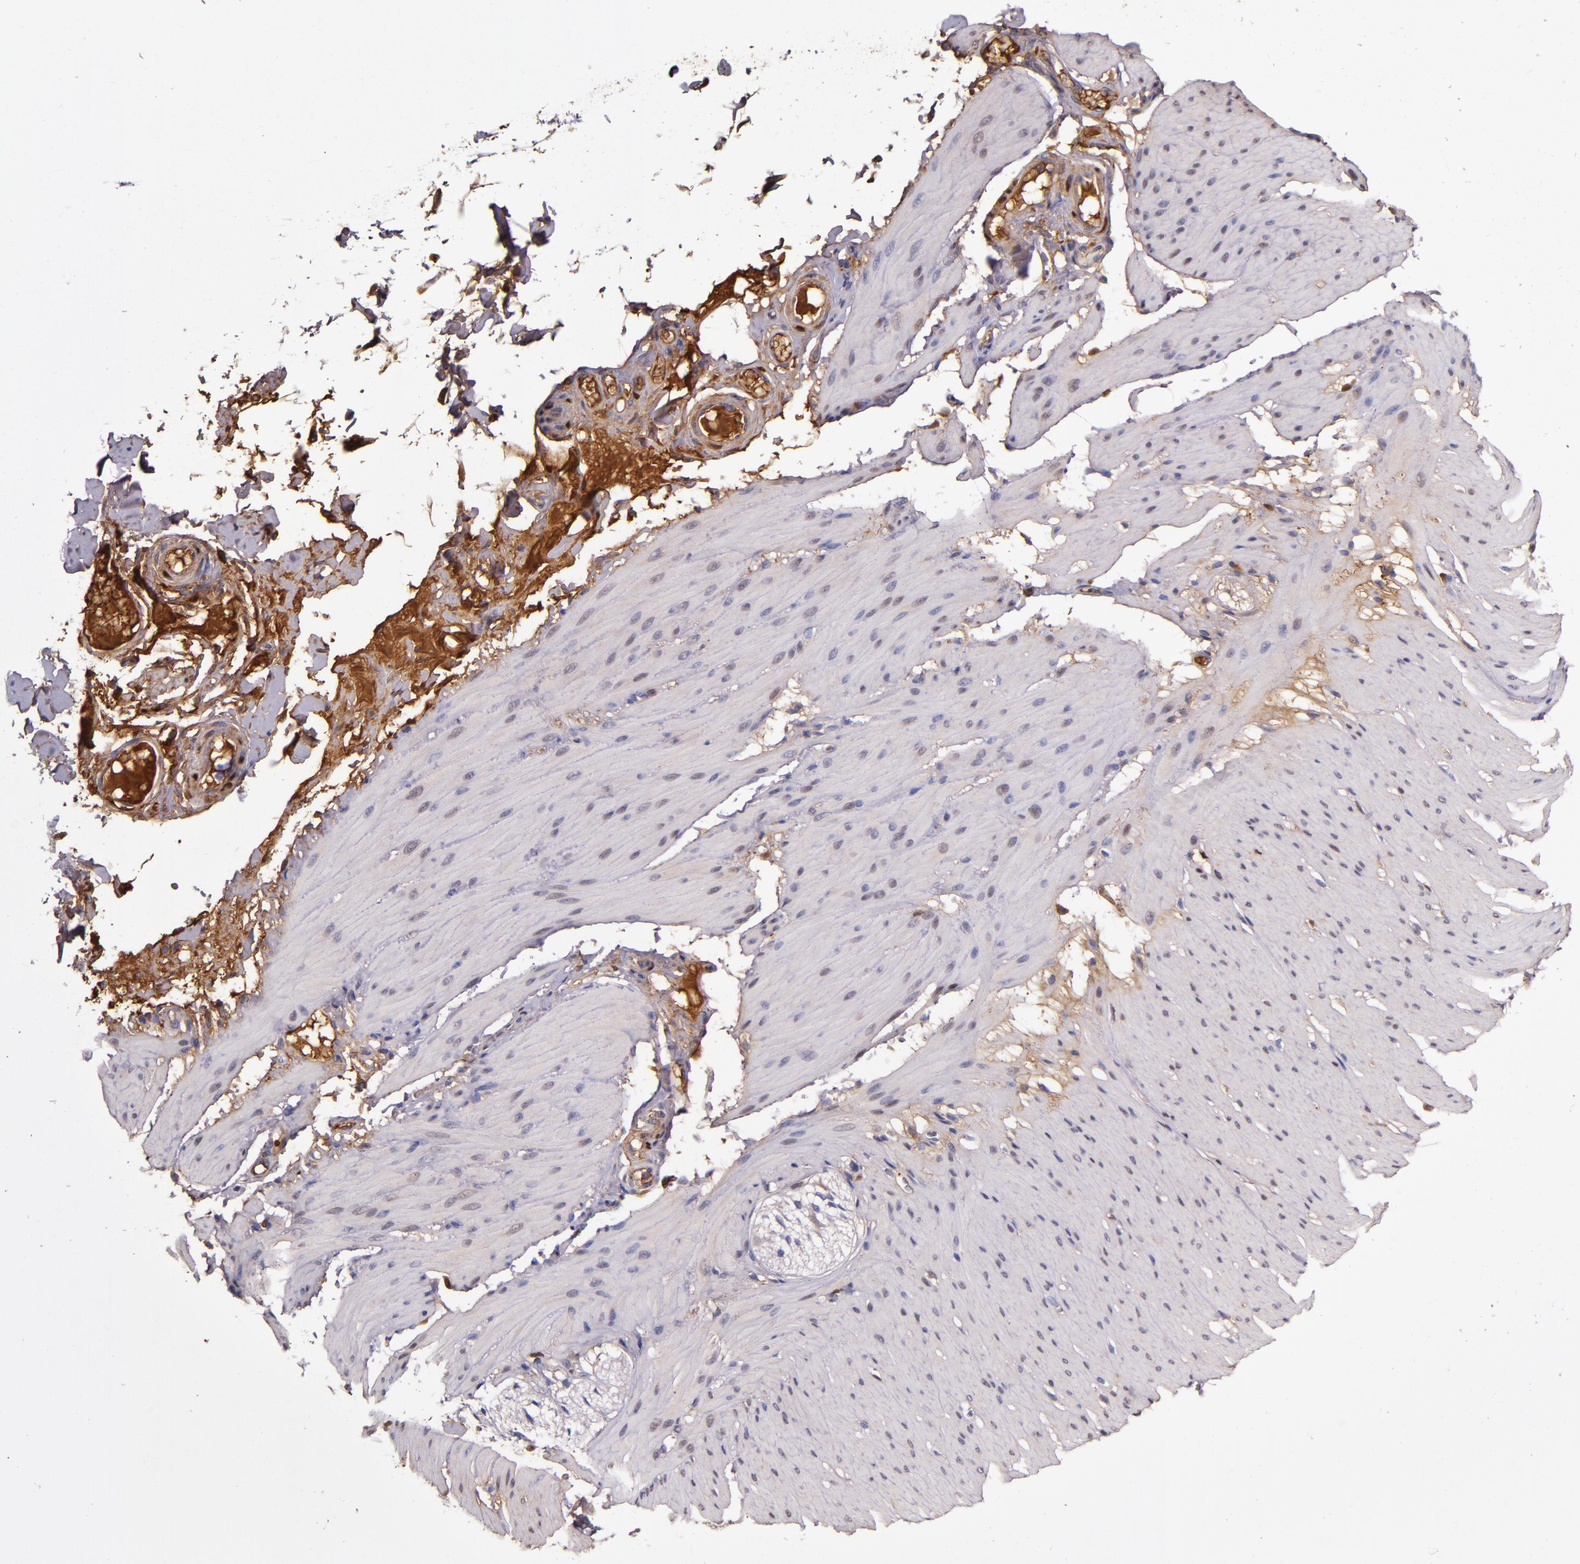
{"staining": {"intensity": "weak", "quantity": "25%-75%", "location": "cytoplasmic/membranous"}, "tissue": "smooth muscle", "cell_type": "Smooth muscle cells", "image_type": "normal", "snomed": [{"axis": "morphology", "description": "Normal tissue, NOS"}, {"axis": "topography", "description": "Smooth muscle"}, {"axis": "topography", "description": "Colon"}], "caption": "This is a photomicrograph of IHC staining of unremarkable smooth muscle, which shows weak staining in the cytoplasmic/membranous of smooth muscle cells.", "gene": "CLEC3B", "patient": {"sex": "male", "age": 67}}